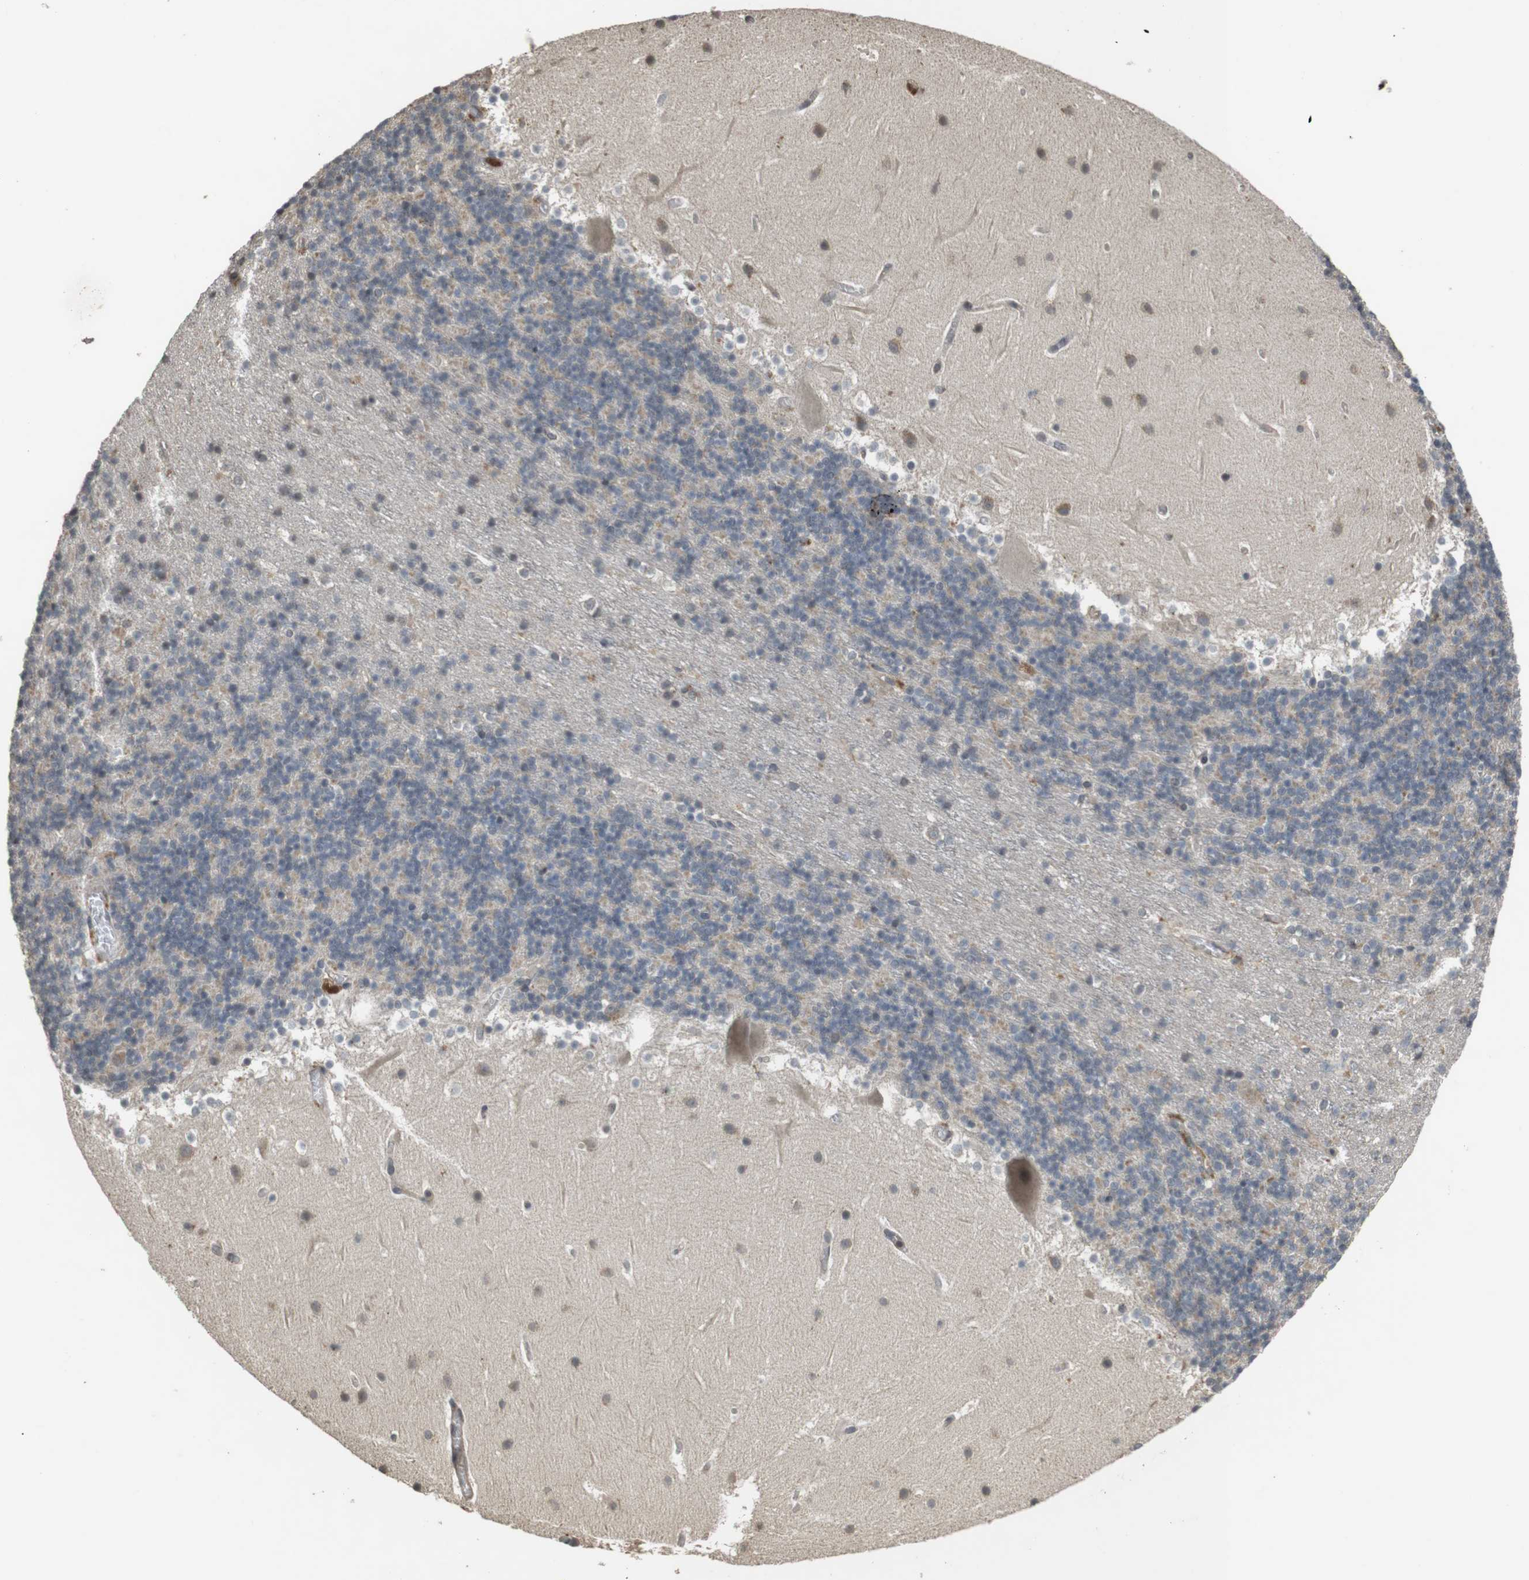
{"staining": {"intensity": "weak", "quantity": ">75%", "location": "cytoplasmic/membranous"}, "tissue": "cerebellum", "cell_type": "Cells in granular layer", "image_type": "normal", "snomed": [{"axis": "morphology", "description": "Normal tissue, NOS"}, {"axis": "topography", "description": "Cerebellum"}], "caption": "Cerebellum stained with a brown dye displays weak cytoplasmic/membranous positive expression in approximately >75% of cells in granular layer.", "gene": "FZD10", "patient": {"sex": "male", "age": 45}}